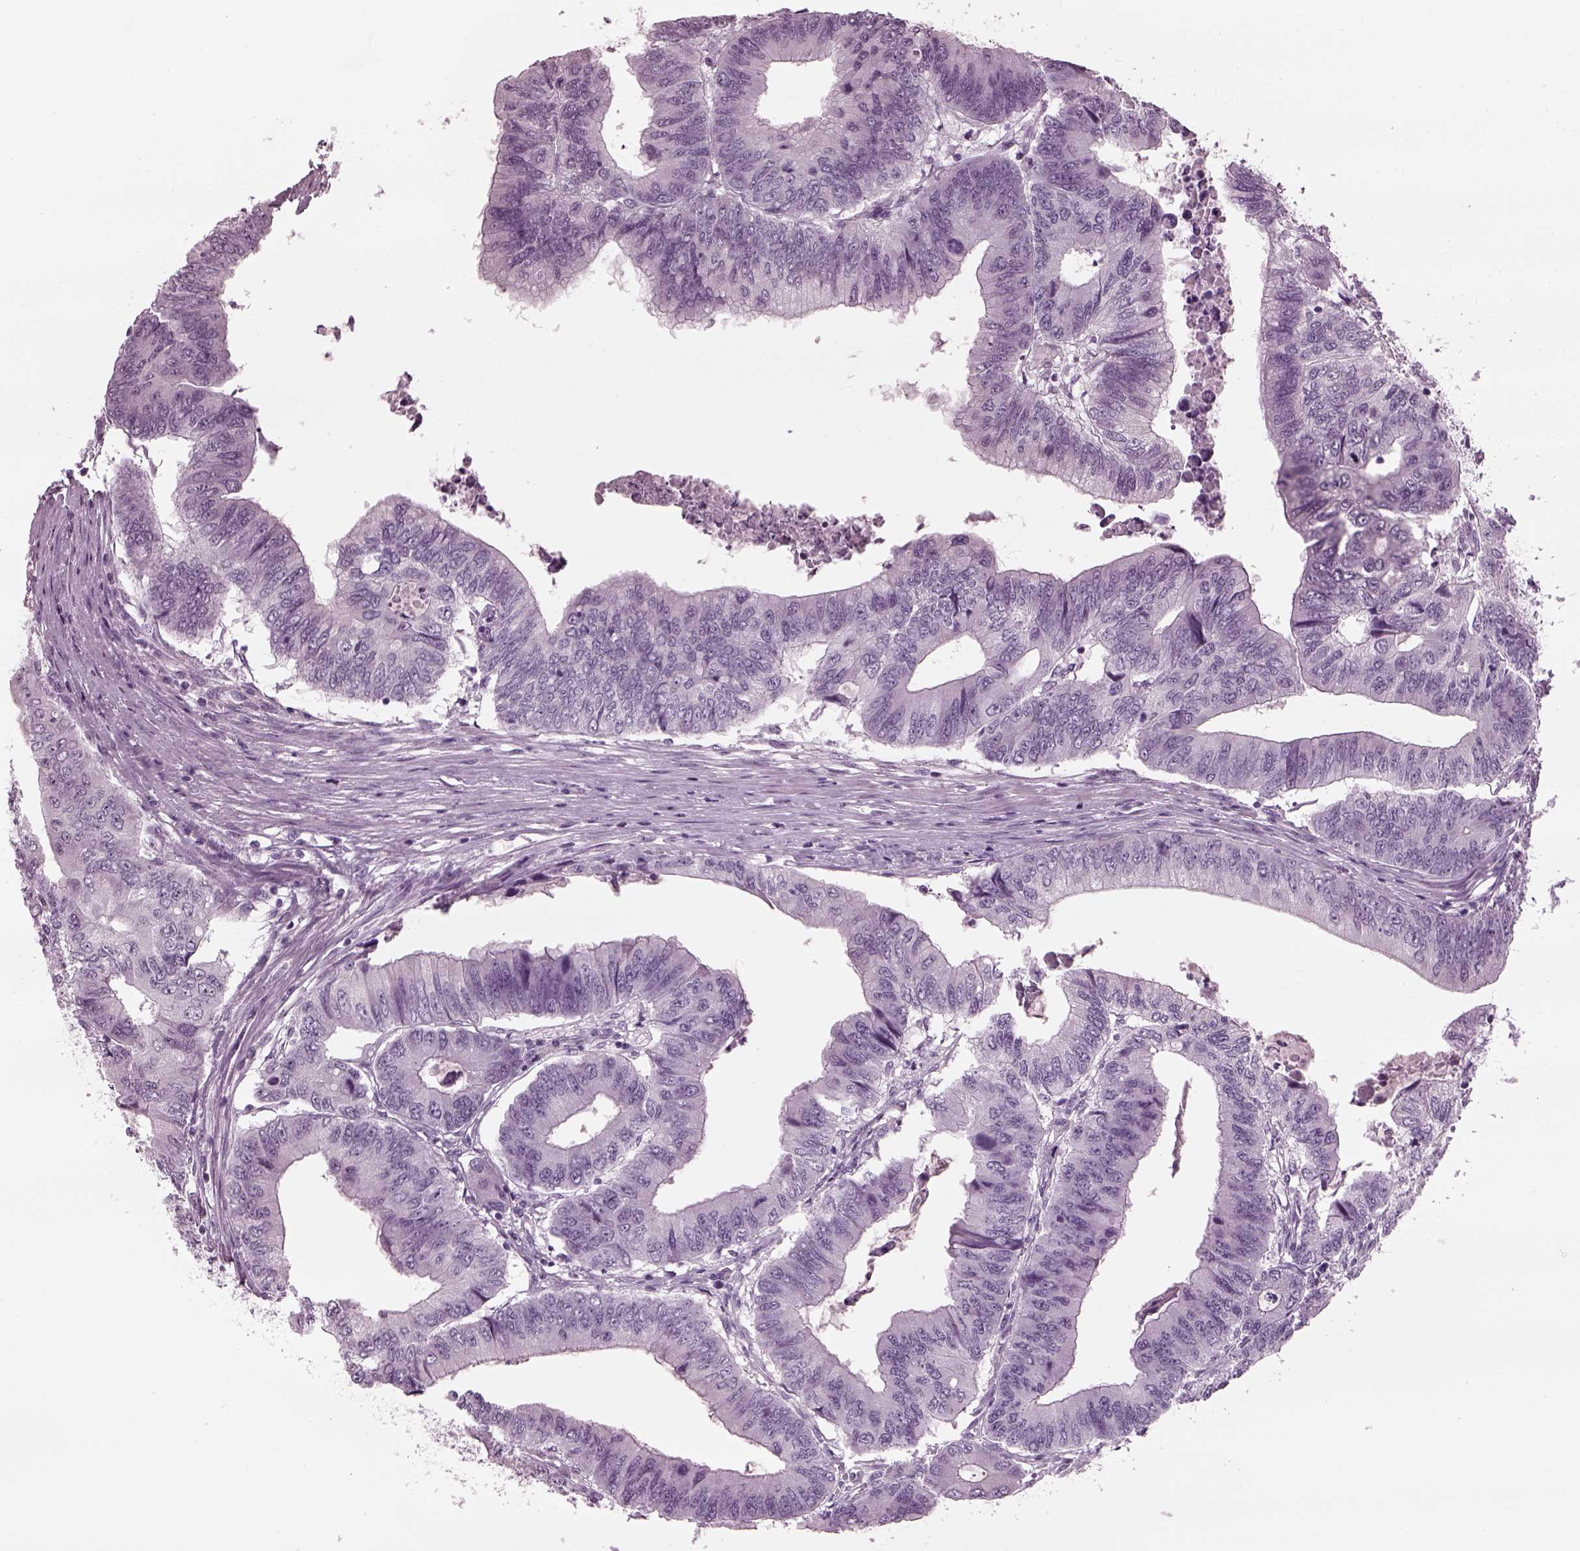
{"staining": {"intensity": "negative", "quantity": "none", "location": "none"}, "tissue": "colorectal cancer", "cell_type": "Tumor cells", "image_type": "cancer", "snomed": [{"axis": "morphology", "description": "Adenocarcinoma, NOS"}, {"axis": "topography", "description": "Colon"}], "caption": "This is a histopathology image of immunohistochemistry (IHC) staining of colorectal cancer (adenocarcinoma), which shows no positivity in tumor cells.", "gene": "TPPP2", "patient": {"sex": "male", "age": 53}}